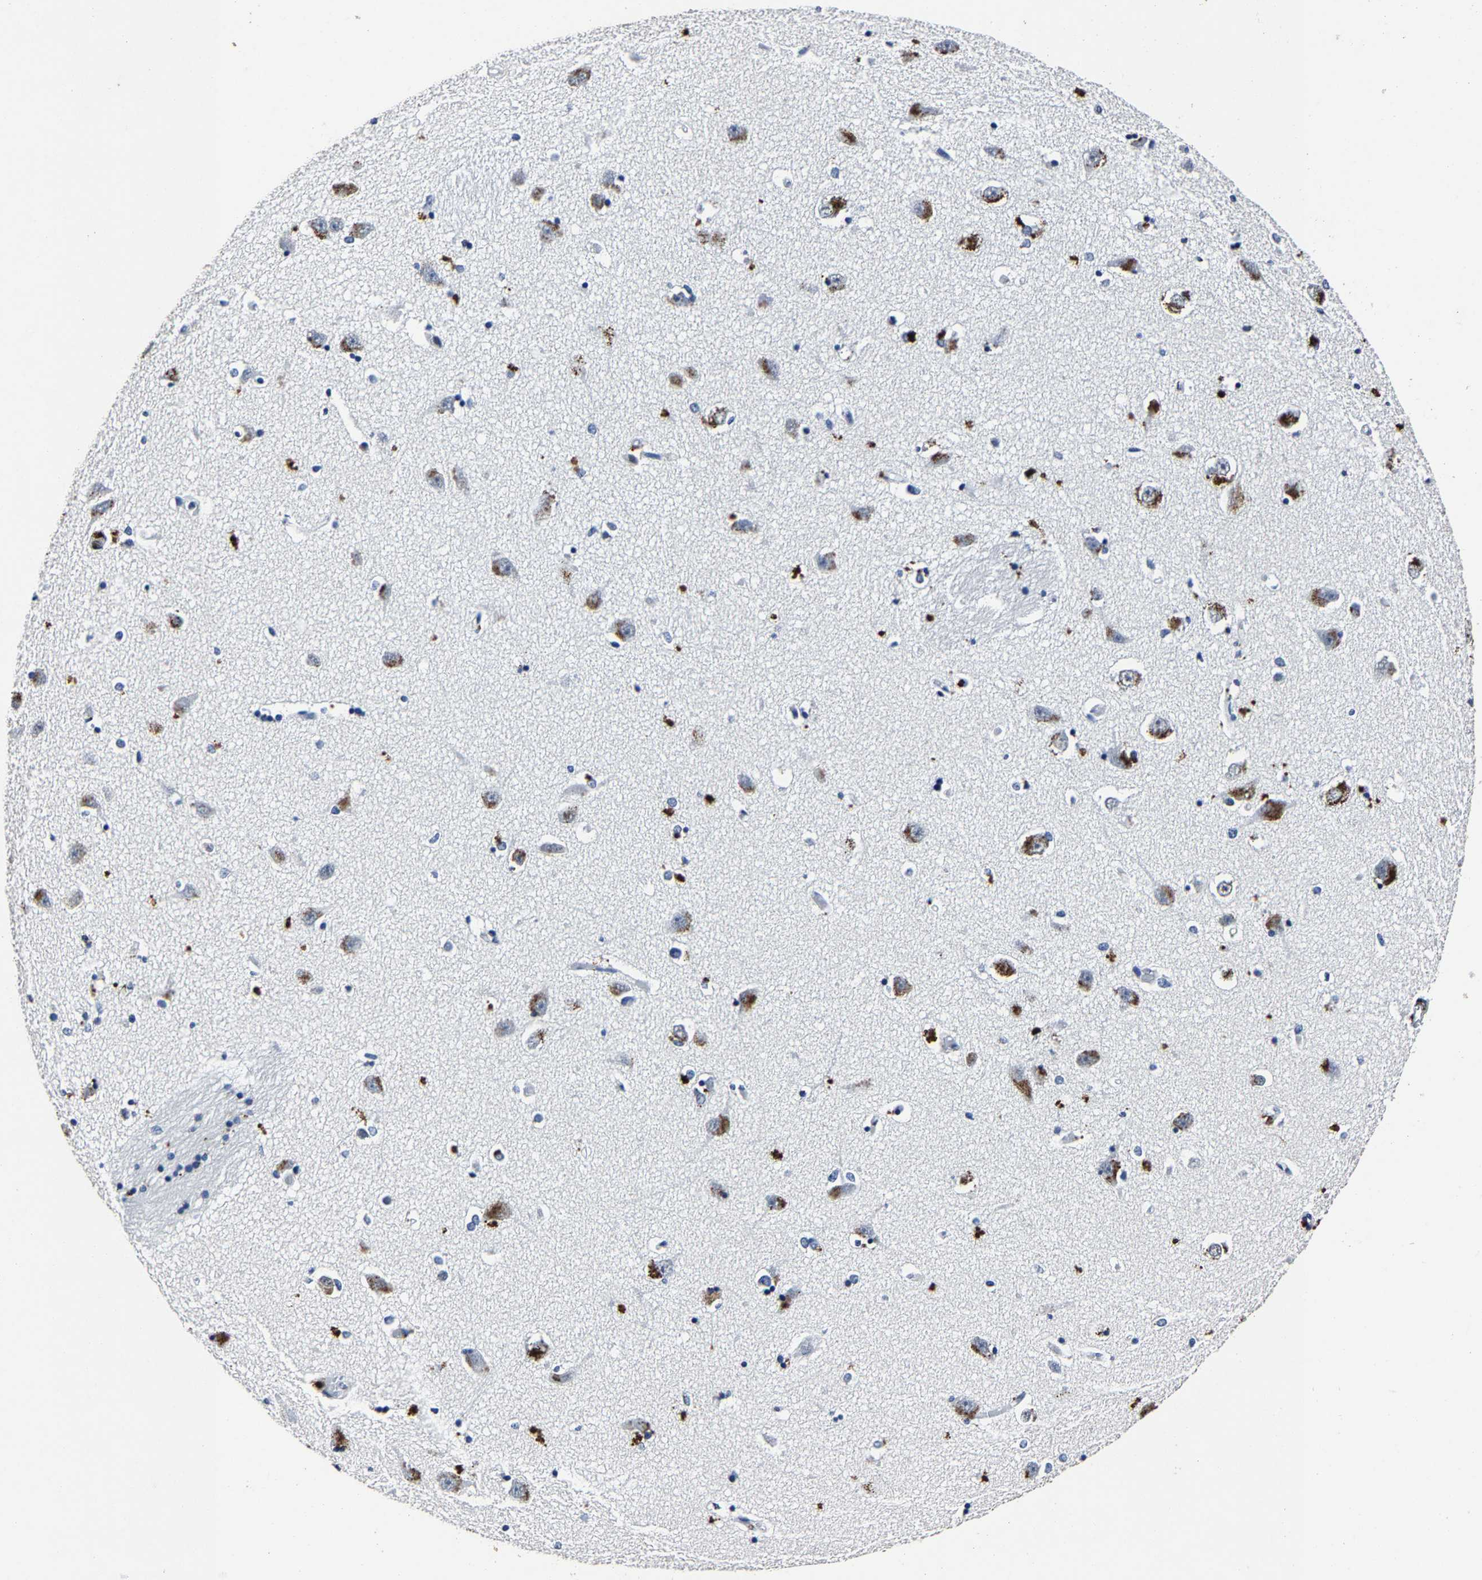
{"staining": {"intensity": "strong", "quantity": "<25%", "location": "cytoplasmic/membranous"}, "tissue": "hippocampus", "cell_type": "Glial cells", "image_type": "normal", "snomed": [{"axis": "morphology", "description": "Normal tissue, NOS"}, {"axis": "topography", "description": "Hippocampus"}], "caption": "Protein analysis of normal hippocampus demonstrates strong cytoplasmic/membranous positivity in approximately <25% of glial cells. (DAB IHC with brightfield microscopy, high magnification).", "gene": "RBM45", "patient": {"sex": "male", "age": 45}}